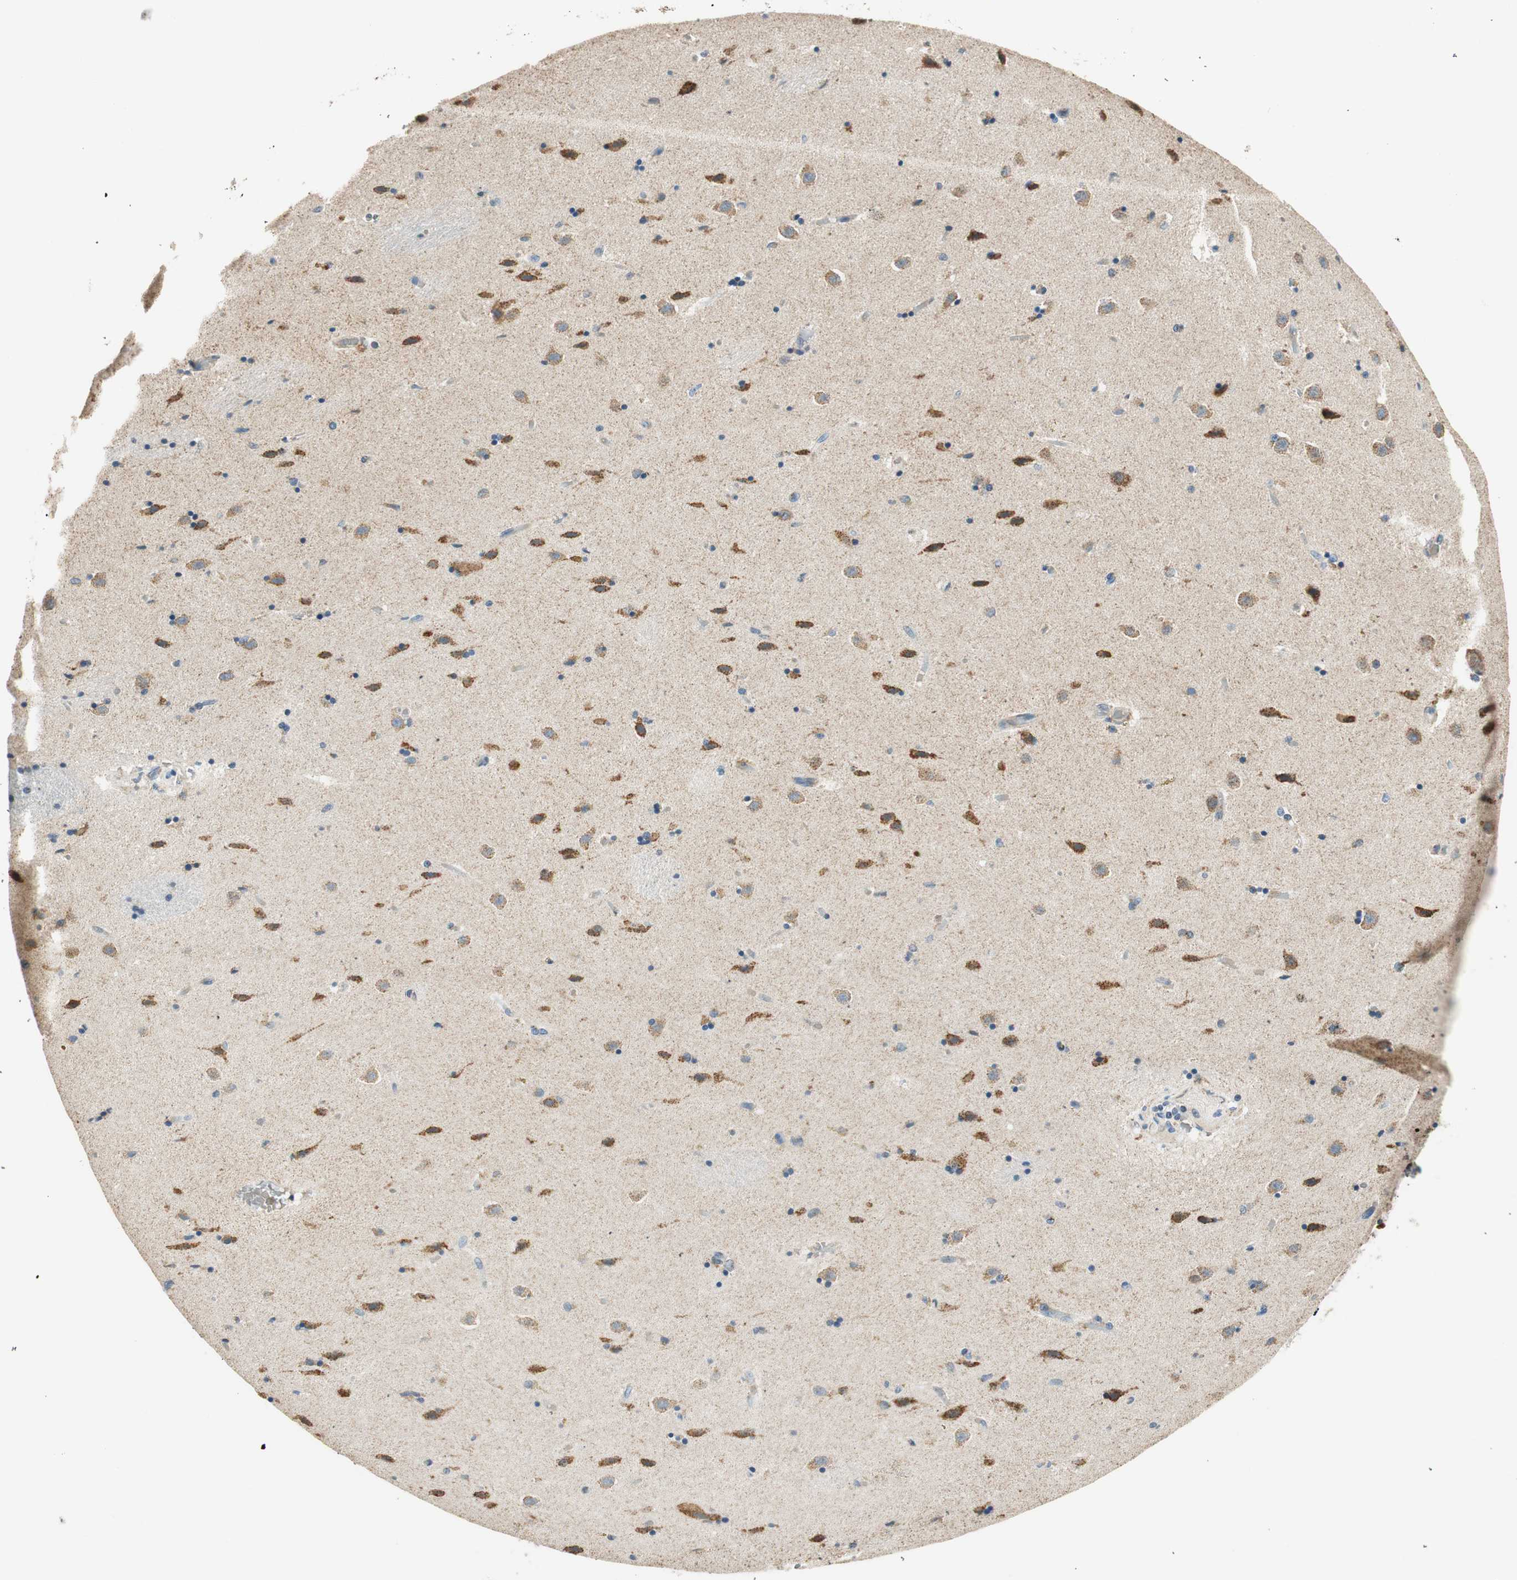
{"staining": {"intensity": "moderate", "quantity": "<25%", "location": "cytoplasmic/membranous"}, "tissue": "caudate", "cell_type": "Glial cells", "image_type": "normal", "snomed": [{"axis": "morphology", "description": "Normal tissue, NOS"}, {"axis": "topography", "description": "Lateral ventricle wall"}], "caption": "A photomicrograph of caudate stained for a protein displays moderate cytoplasmic/membranous brown staining in glial cells. The staining is performed using DAB brown chromogen to label protein expression. The nuclei are counter-stained blue using hematoxylin.", "gene": "RORB", "patient": {"sex": "female", "age": 54}}